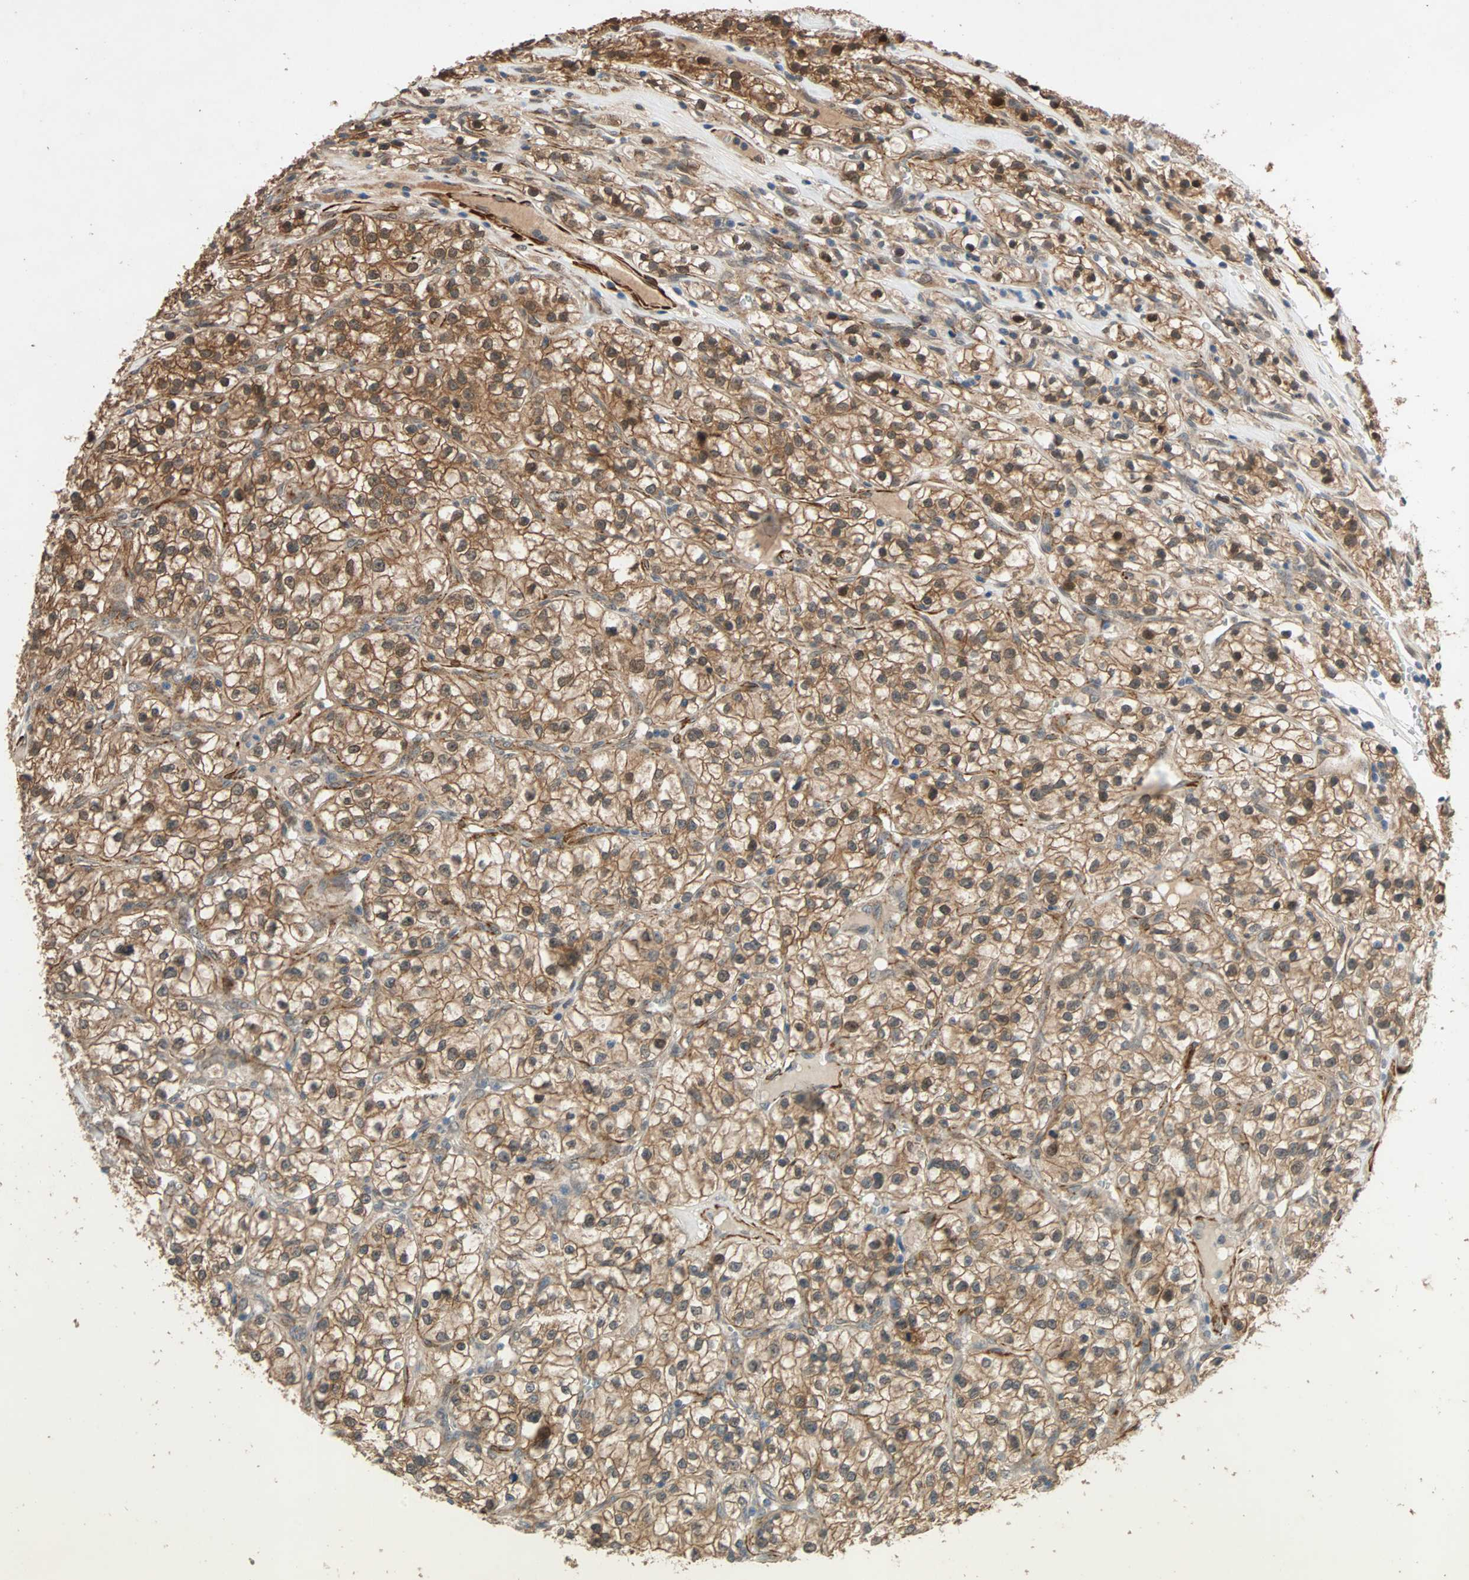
{"staining": {"intensity": "moderate", "quantity": ">75%", "location": "cytoplasmic/membranous"}, "tissue": "renal cancer", "cell_type": "Tumor cells", "image_type": "cancer", "snomed": [{"axis": "morphology", "description": "Adenocarcinoma, NOS"}, {"axis": "topography", "description": "Kidney"}], "caption": "A high-resolution micrograph shows IHC staining of renal adenocarcinoma, which demonstrates moderate cytoplasmic/membranous positivity in approximately >75% of tumor cells.", "gene": "QSER1", "patient": {"sex": "female", "age": 57}}